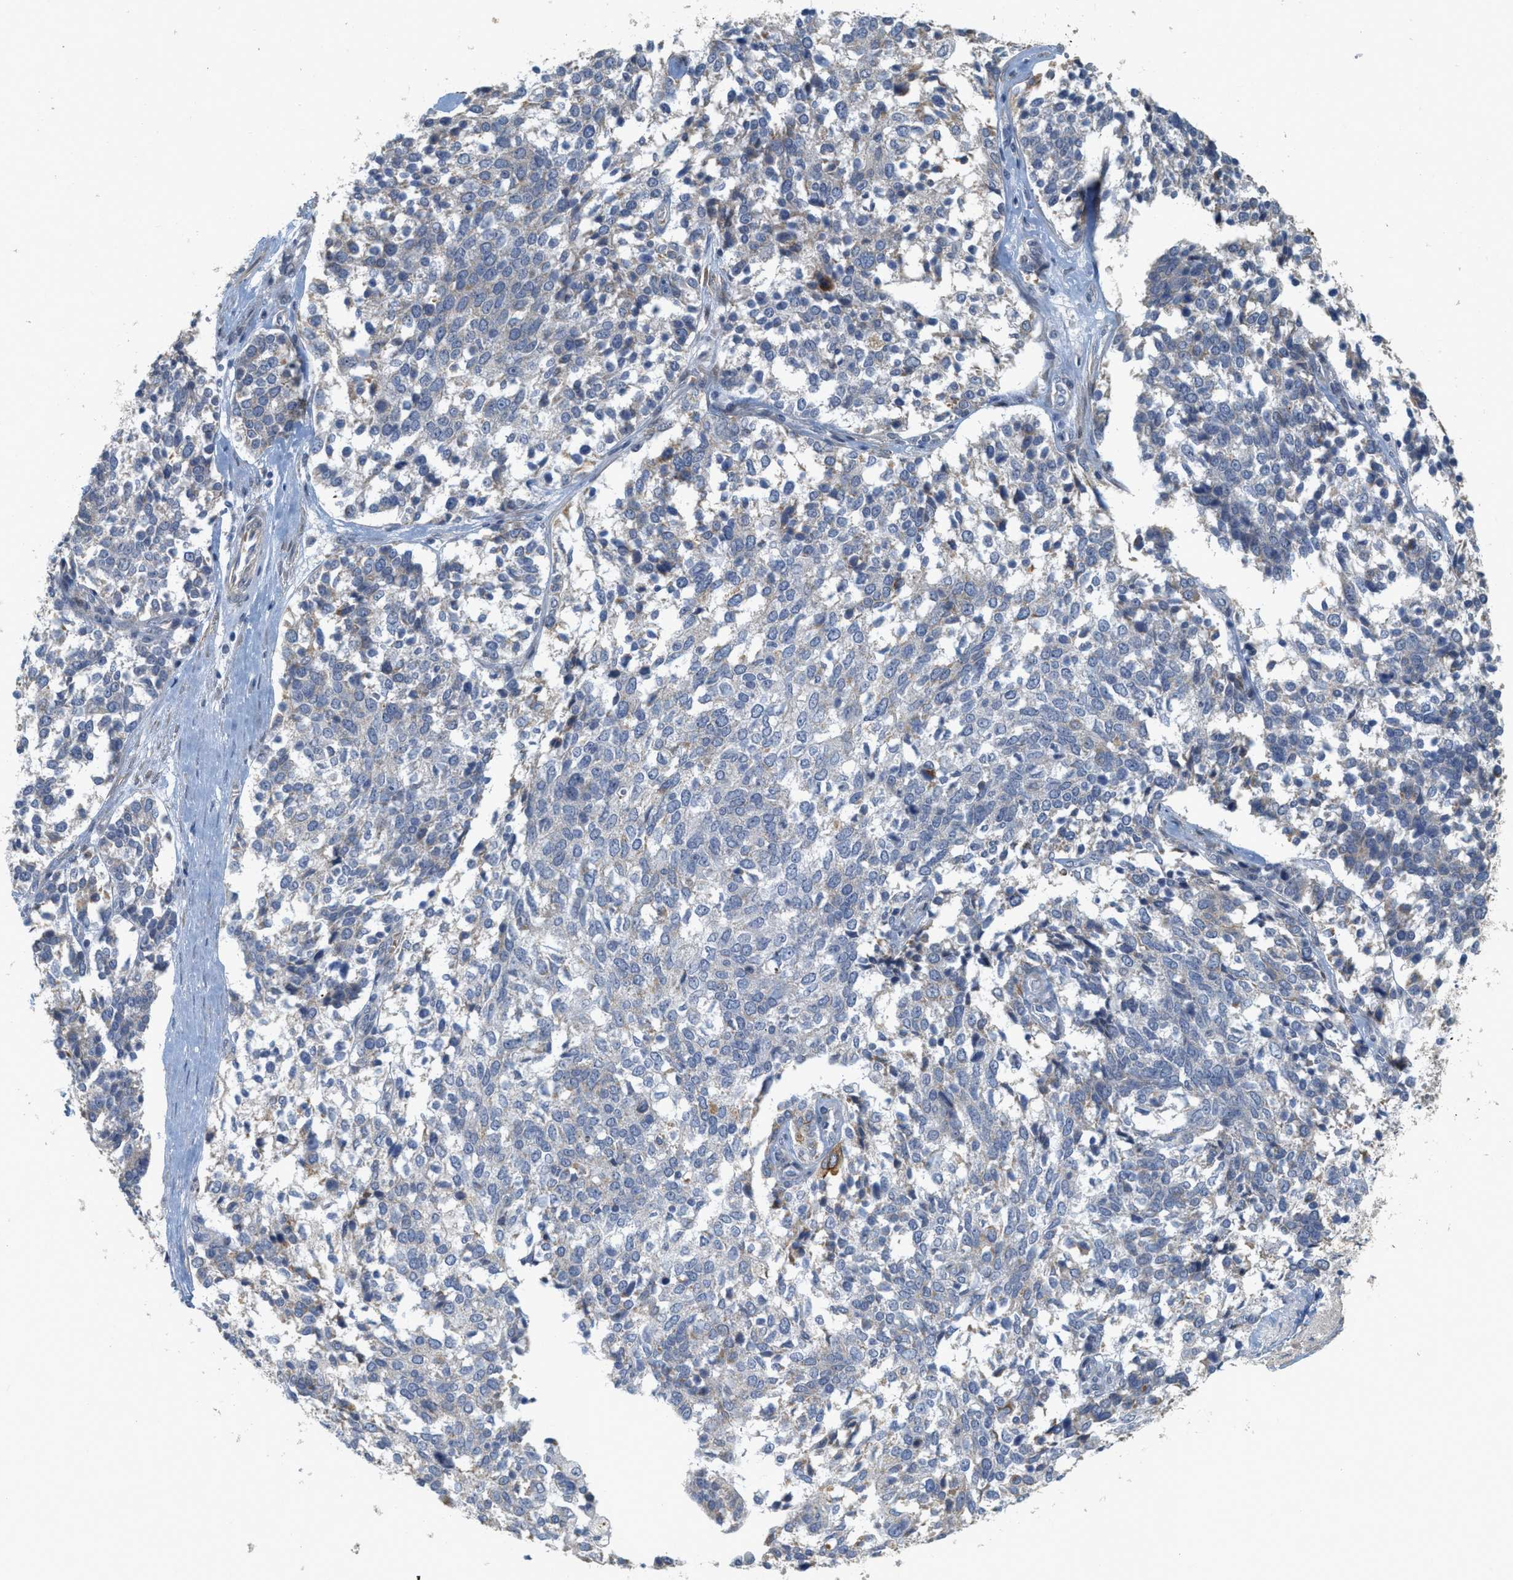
{"staining": {"intensity": "moderate", "quantity": "<25%", "location": "cytoplasmic/membranous"}, "tissue": "ovarian cancer", "cell_type": "Tumor cells", "image_type": "cancer", "snomed": [{"axis": "morphology", "description": "Cystadenocarcinoma, serous, NOS"}, {"axis": "topography", "description": "Ovary"}], "caption": "Brown immunohistochemical staining in serous cystadenocarcinoma (ovarian) demonstrates moderate cytoplasmic/membranous positivity in about <25% of tumor cells.", "gene": "MRS2", "patient": {"sex": "female", "age": 44}}